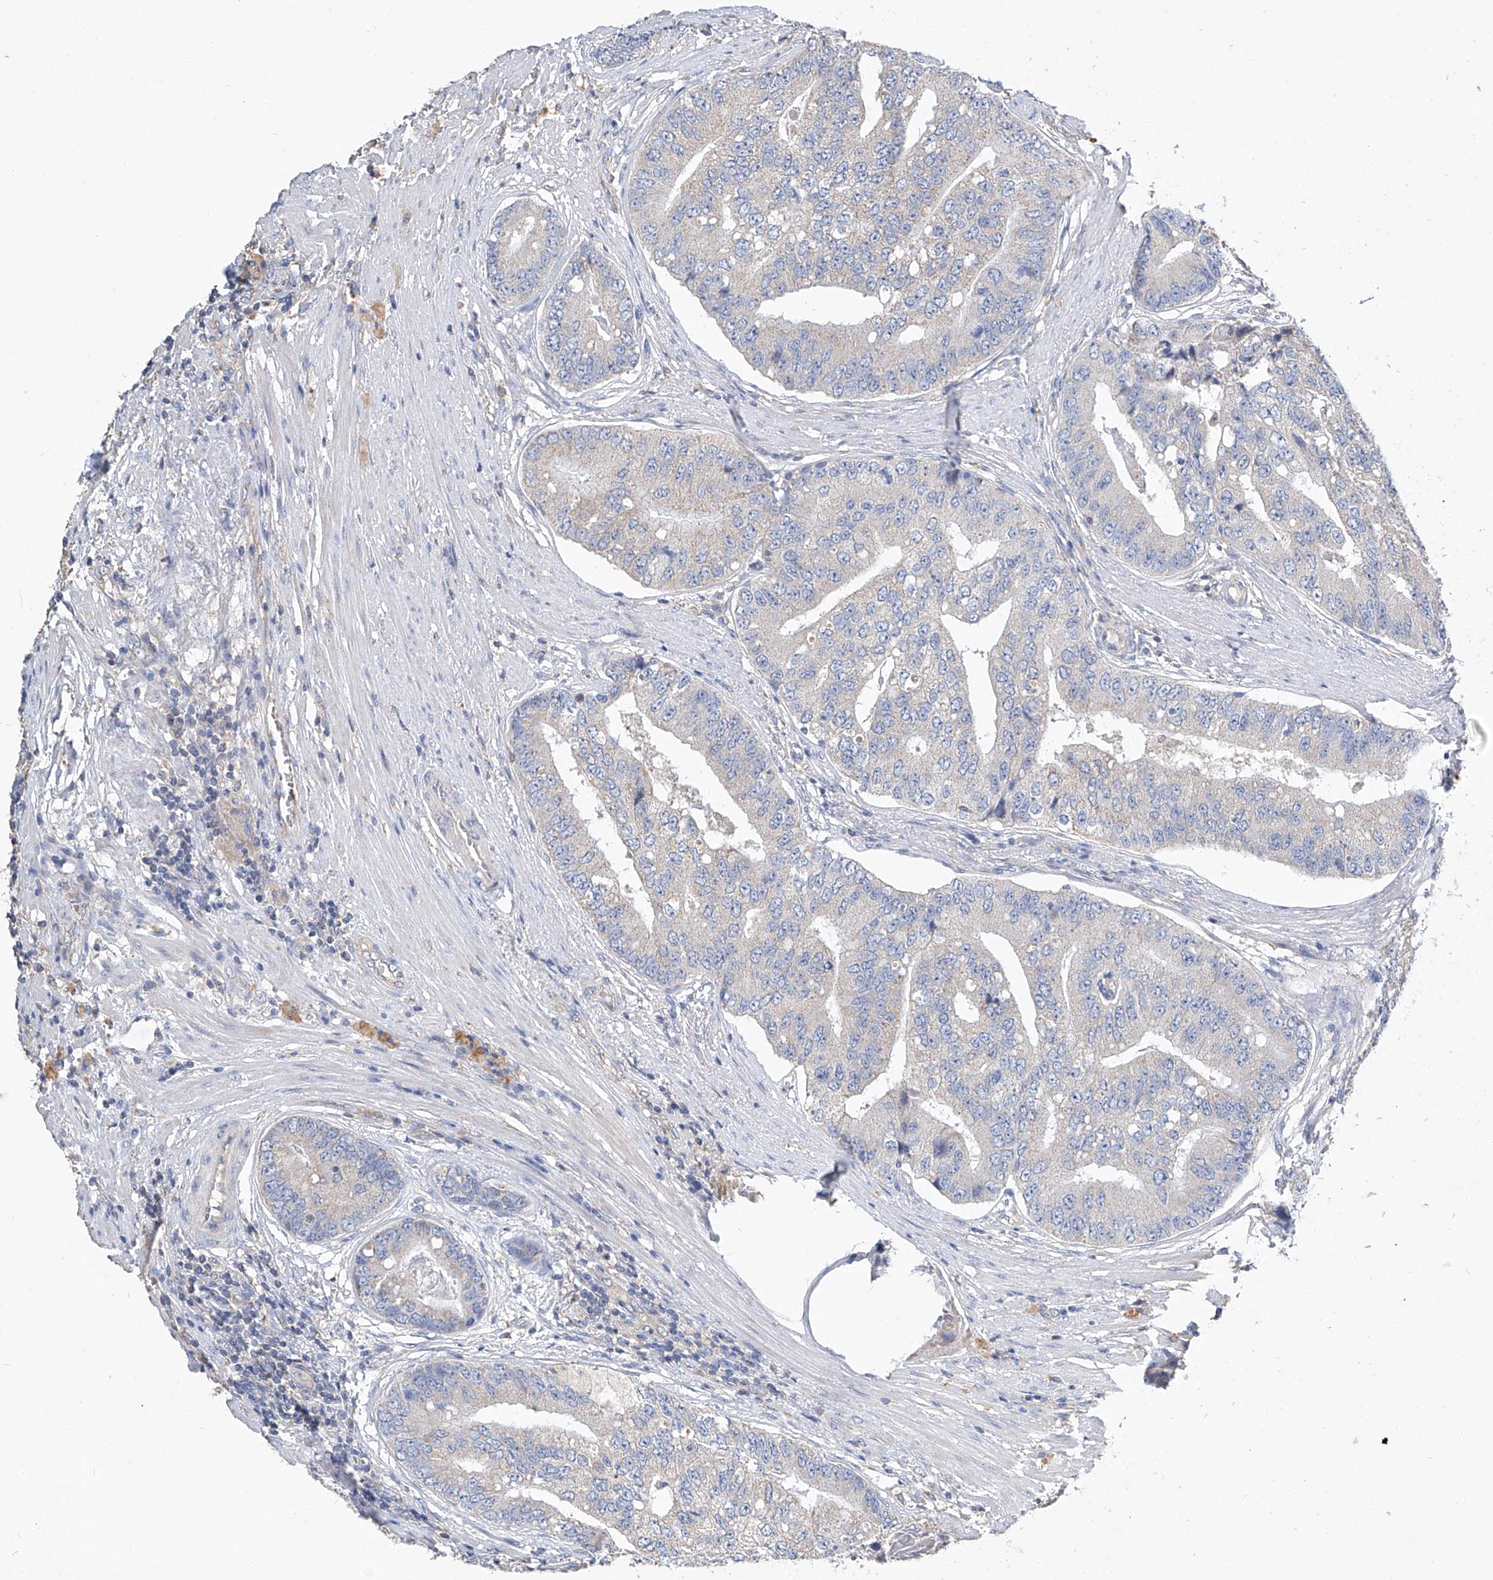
{"staining": {"intensity": "negative", "quantity": "none", "location": "none"}, "tissue": "prostate cancer", "cell_type": "Tumor cells", "image_type": "cancer", "snomed": [{"axis": "morphology", "description": "Adenocarcinoma, High grade"}, {"axis": "topography", "description": "Prostate"}], "caption": "Histopathology image shows no protein staining in tumor cells of high-grade adenocarcinoma (prostate) tissue.", "gene": "AMD1", "patient": {"sex": "male", "age": 70}}